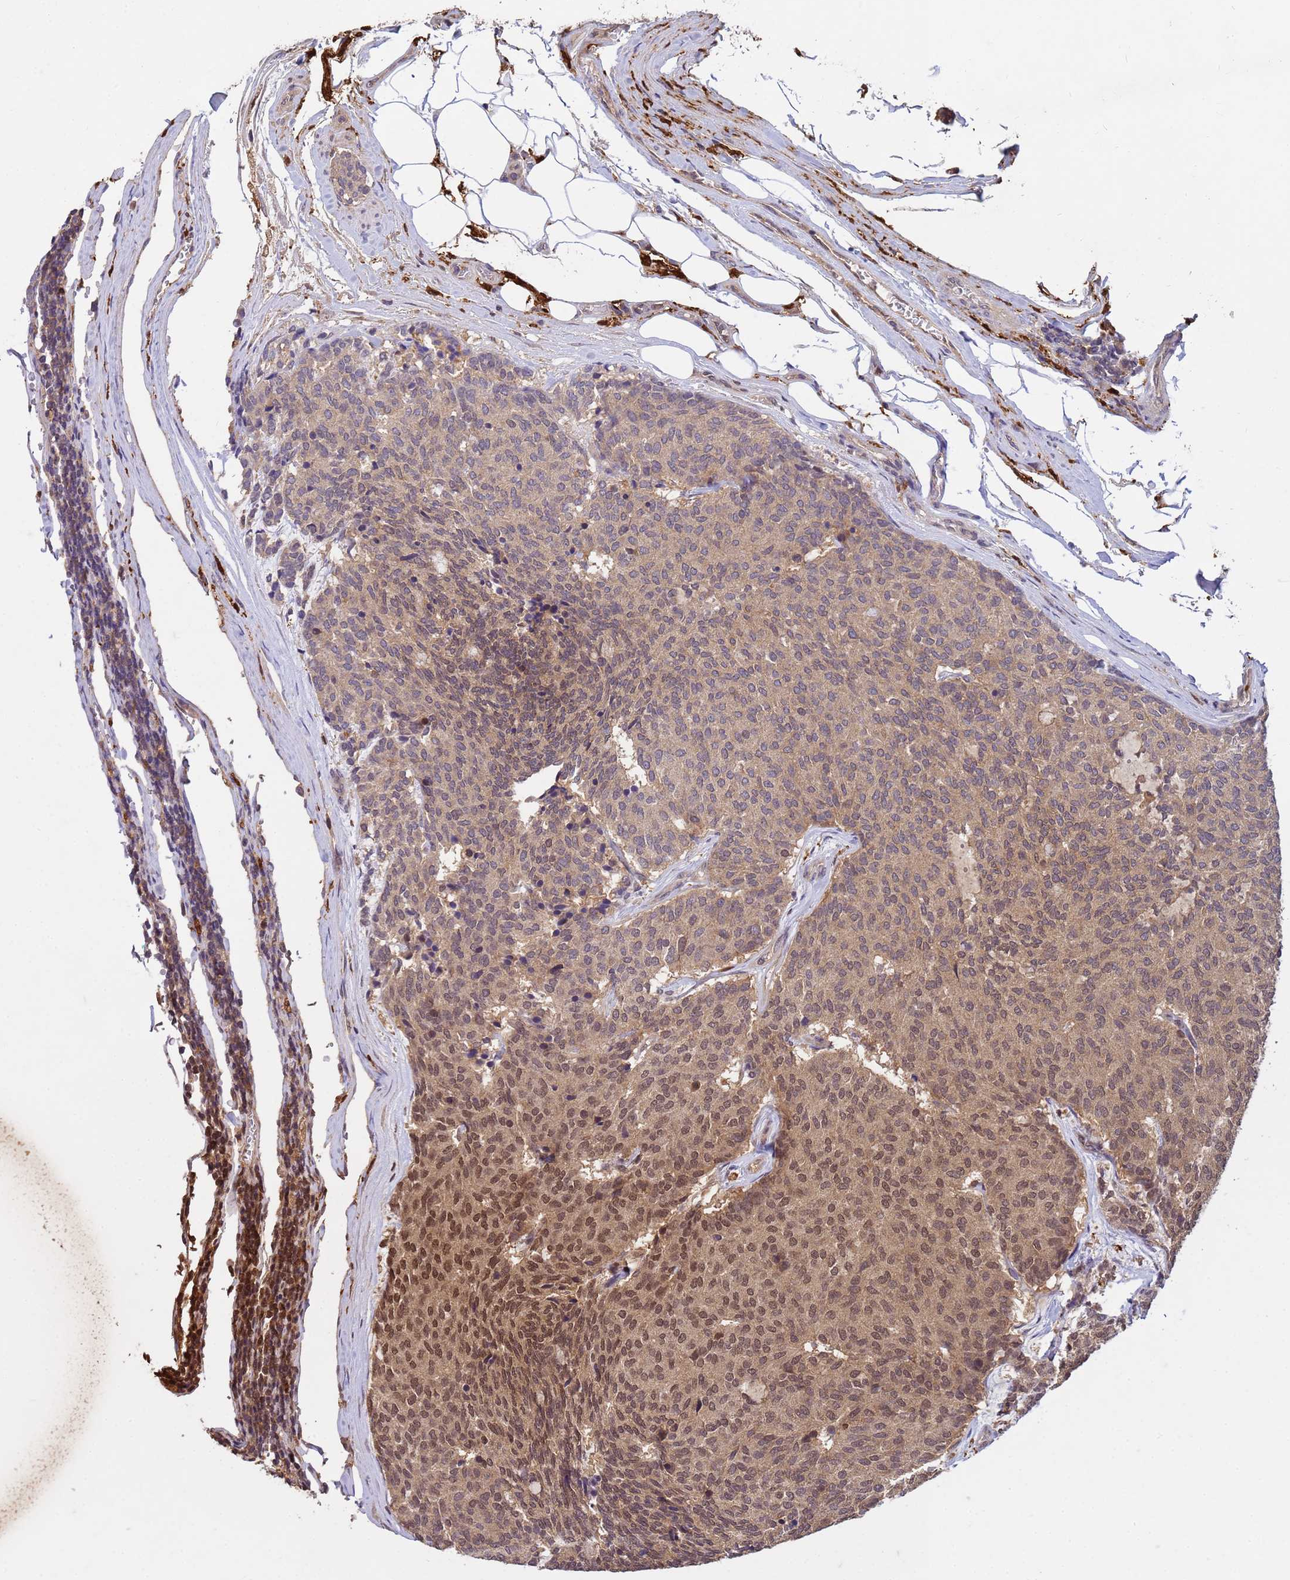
{"staining": {"intensity": "moderate", "quantity": "25%-75%", "location": "cytoplasmic/membranous,nuclear"}, "tissue": "carcinoid", "cell_type": "Tumor cells", "image_type": "cancer", "snomed": [{"axis": "morphology", "description": "Carcinoid, malignant, NOS"}, {"axis": "topography", "description": "Pancreas"}], "caption": "A medium amount of moderate cytoplasmic/membranous and nuclear staining is seen in approximately 25%-75% of tumor cells in carcinoid (malignant) tissue. The protein of interest is shown in brown color, while the nuclei are stained blue.", "gene": "NPEPPS", "patient": {"sex": "female", "age": 54}}